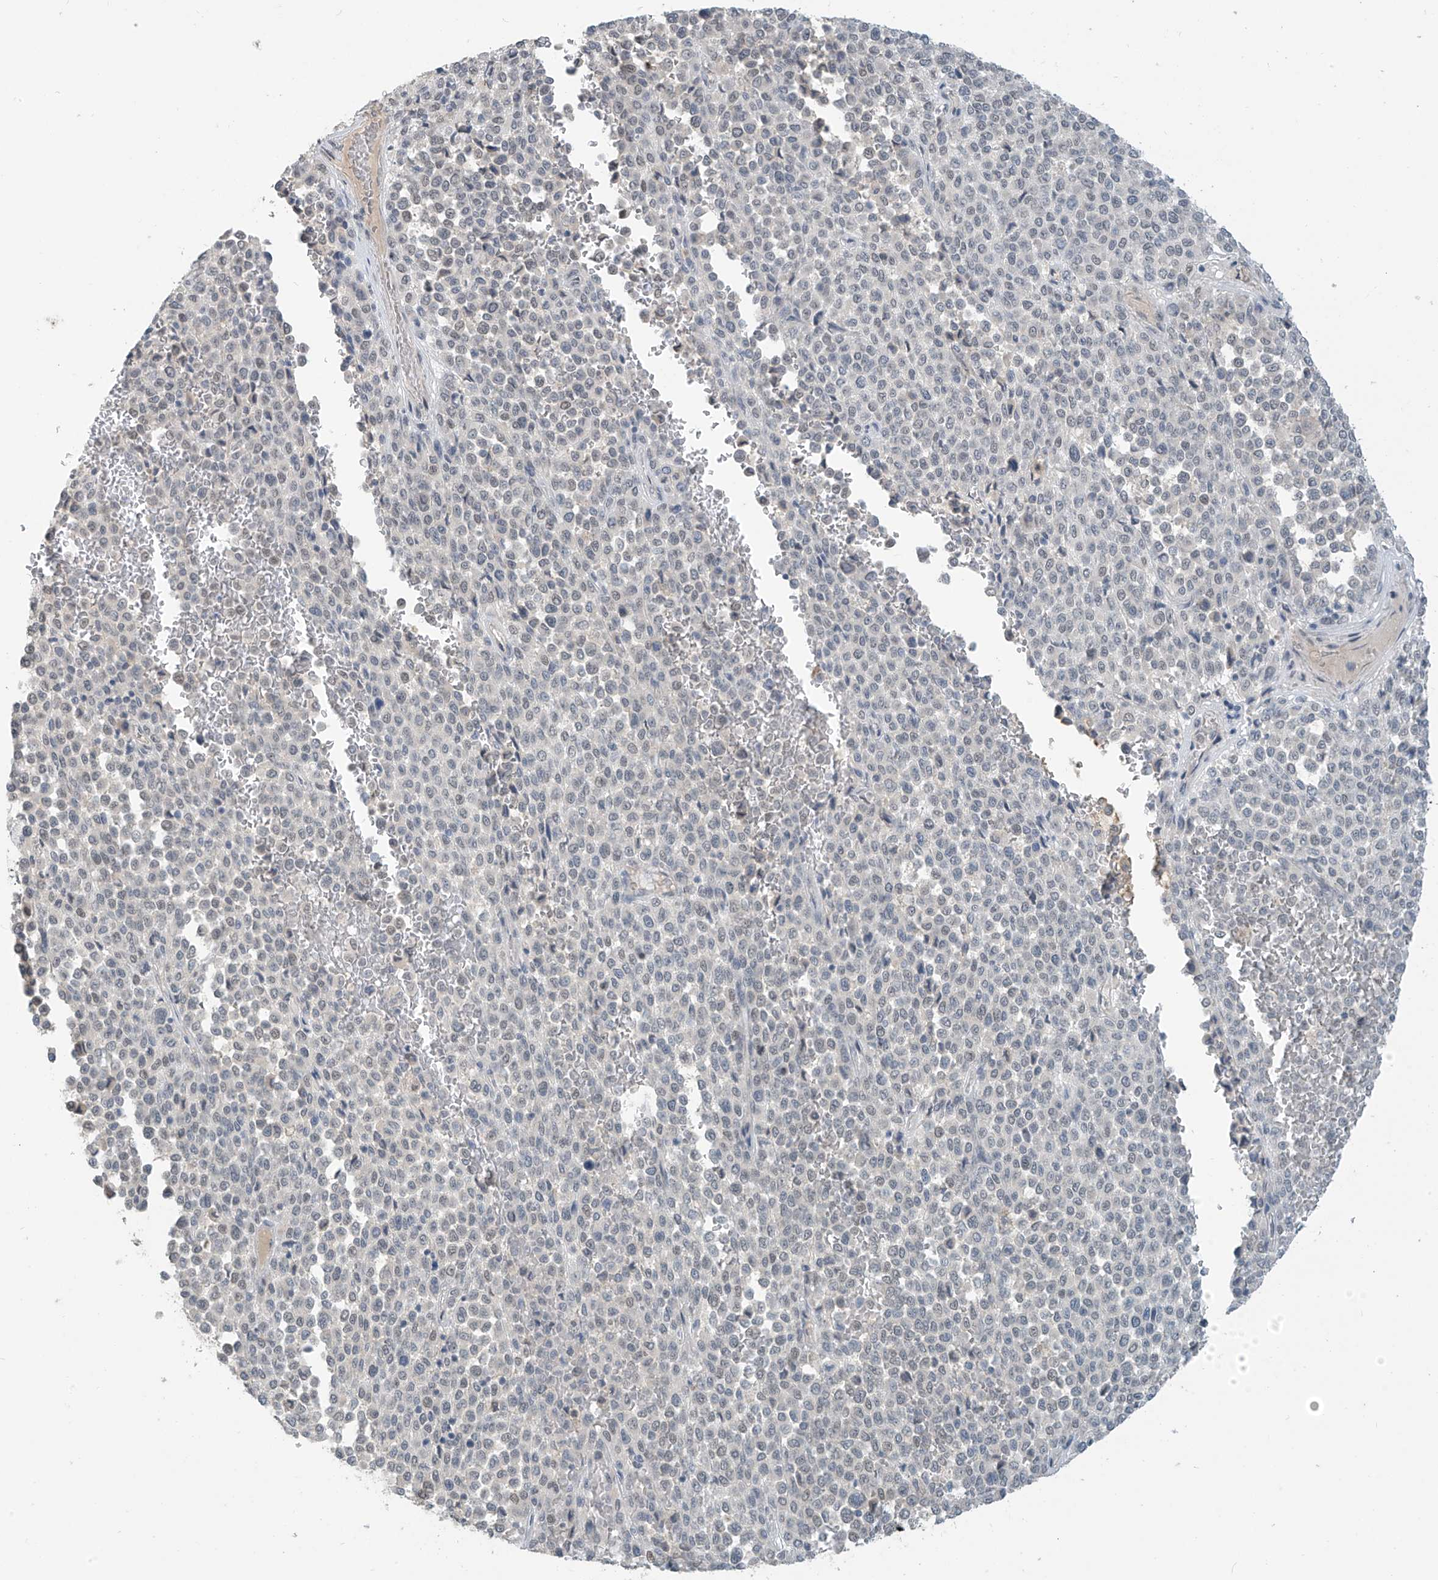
{"staining": {"intensity": "negative", "quantity": "none", "location": "none"}, "tissue": "melanoma", "cell_type": "Tumor cells", "image_type": "cancer", "snomed": [{"axis": "morphology", "description": "Malignant melanoma, Metastatic site"}, {"axis": "topography", "description": "Pancreas"}], "caption": "The image reveals no significant staining in tumor cells of melanoma.", "gene": "METAP1D", "patient": {"sex": "female", "age": 30}}